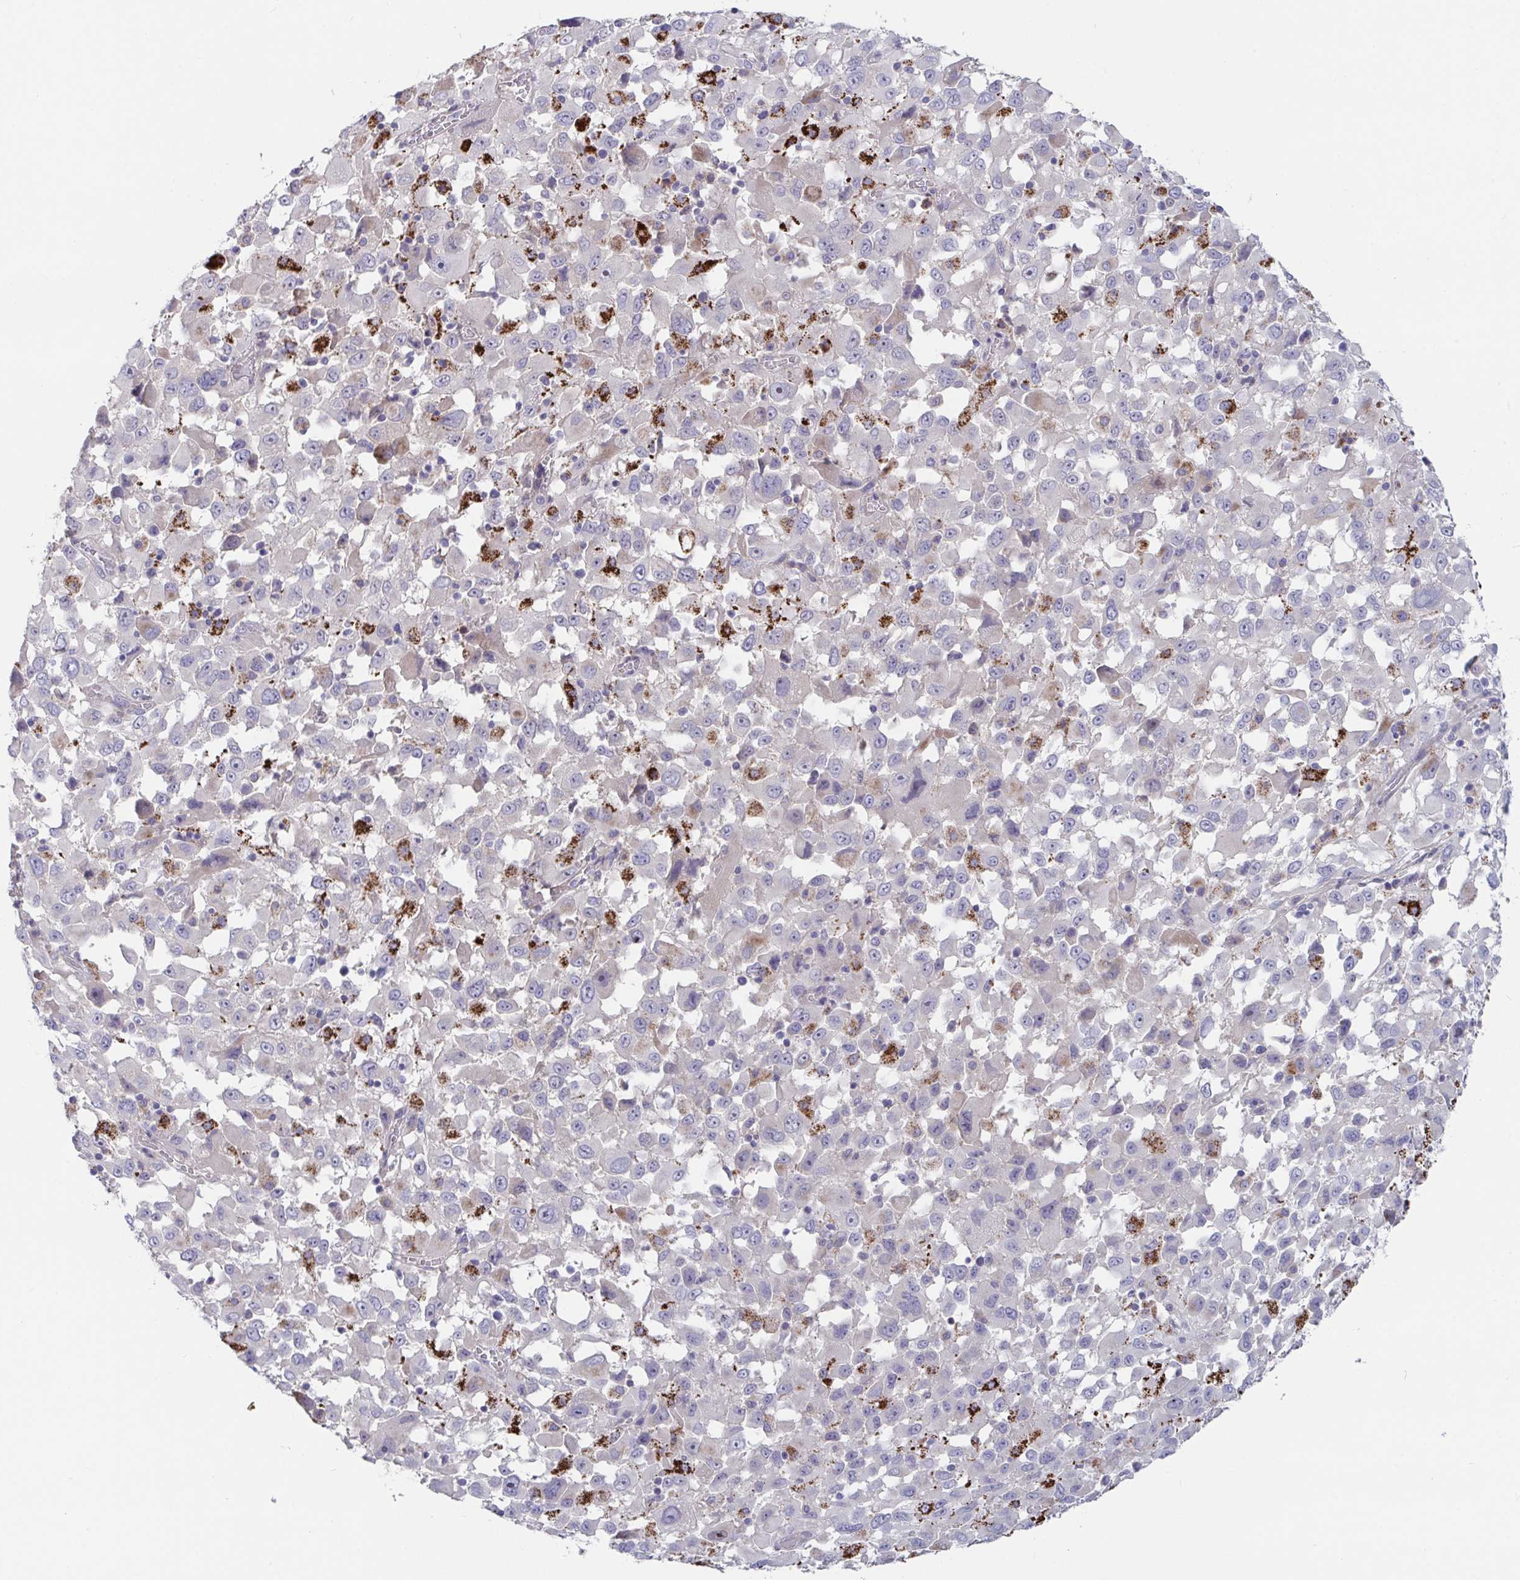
{"staining": {"intensity": "negative", "quantity": "none", "location": "none"}, "tissue": "melanoma", "cell_type": "Tumor cells", "image_type": "cancer", "snomed": [{"axis": "morphology", "description": "Malignant melanoma, Metastatic site"}, {"axis": "topography", "description": "Soft tissue"}], "caption": "An immunohistochemistry (IHC) photomicrograph of malignant melanoma (metastatic site) is shown. There is no staining in tumor cells of malignant melanoma (metastatic site).", "gene": "FAM156B", "patient": {"sex": "male", "age": 50}}